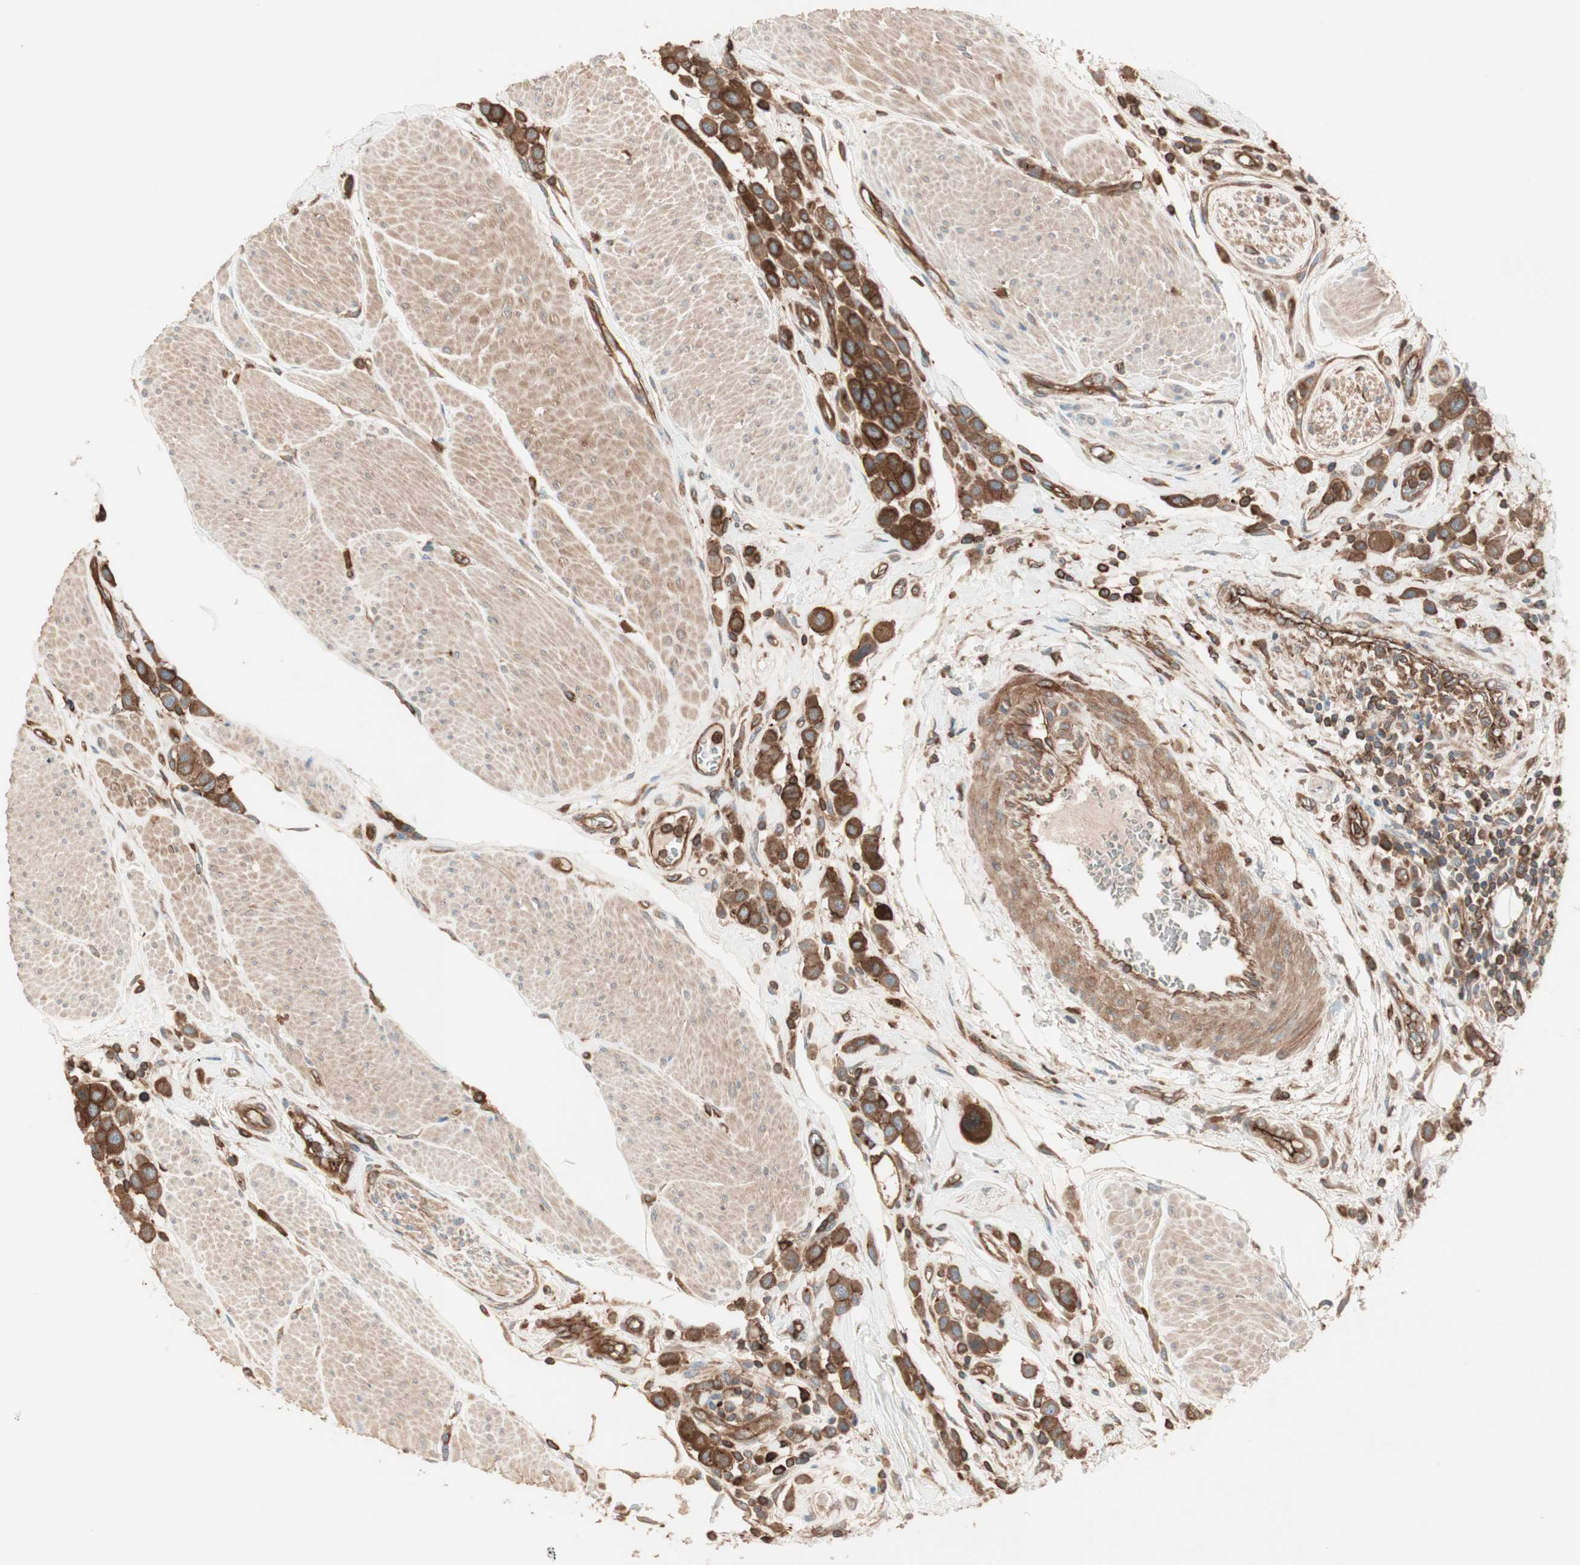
{"staining": {"intensity": "strong", "quantity": ">75%", "location": "cytoplasmic/membranous"}, "tissue": "urothelial cancer", "cell_type": "Tumor cells", "image_type": "cancer", "snomed": [{"axis": "morphology", "description": "Urothelial carcinoma, High grade"}, {"axis": "topography", "description": "Urinary bladder"}], "caption": "A photomicrograph of high-grade urothelial carcinoma stained for a protein displays strong cytoplasmic/membranous brown staining in tumor cells.", "gene": "TCP11L1", "patient": {"sex": "male", "age": 50}}